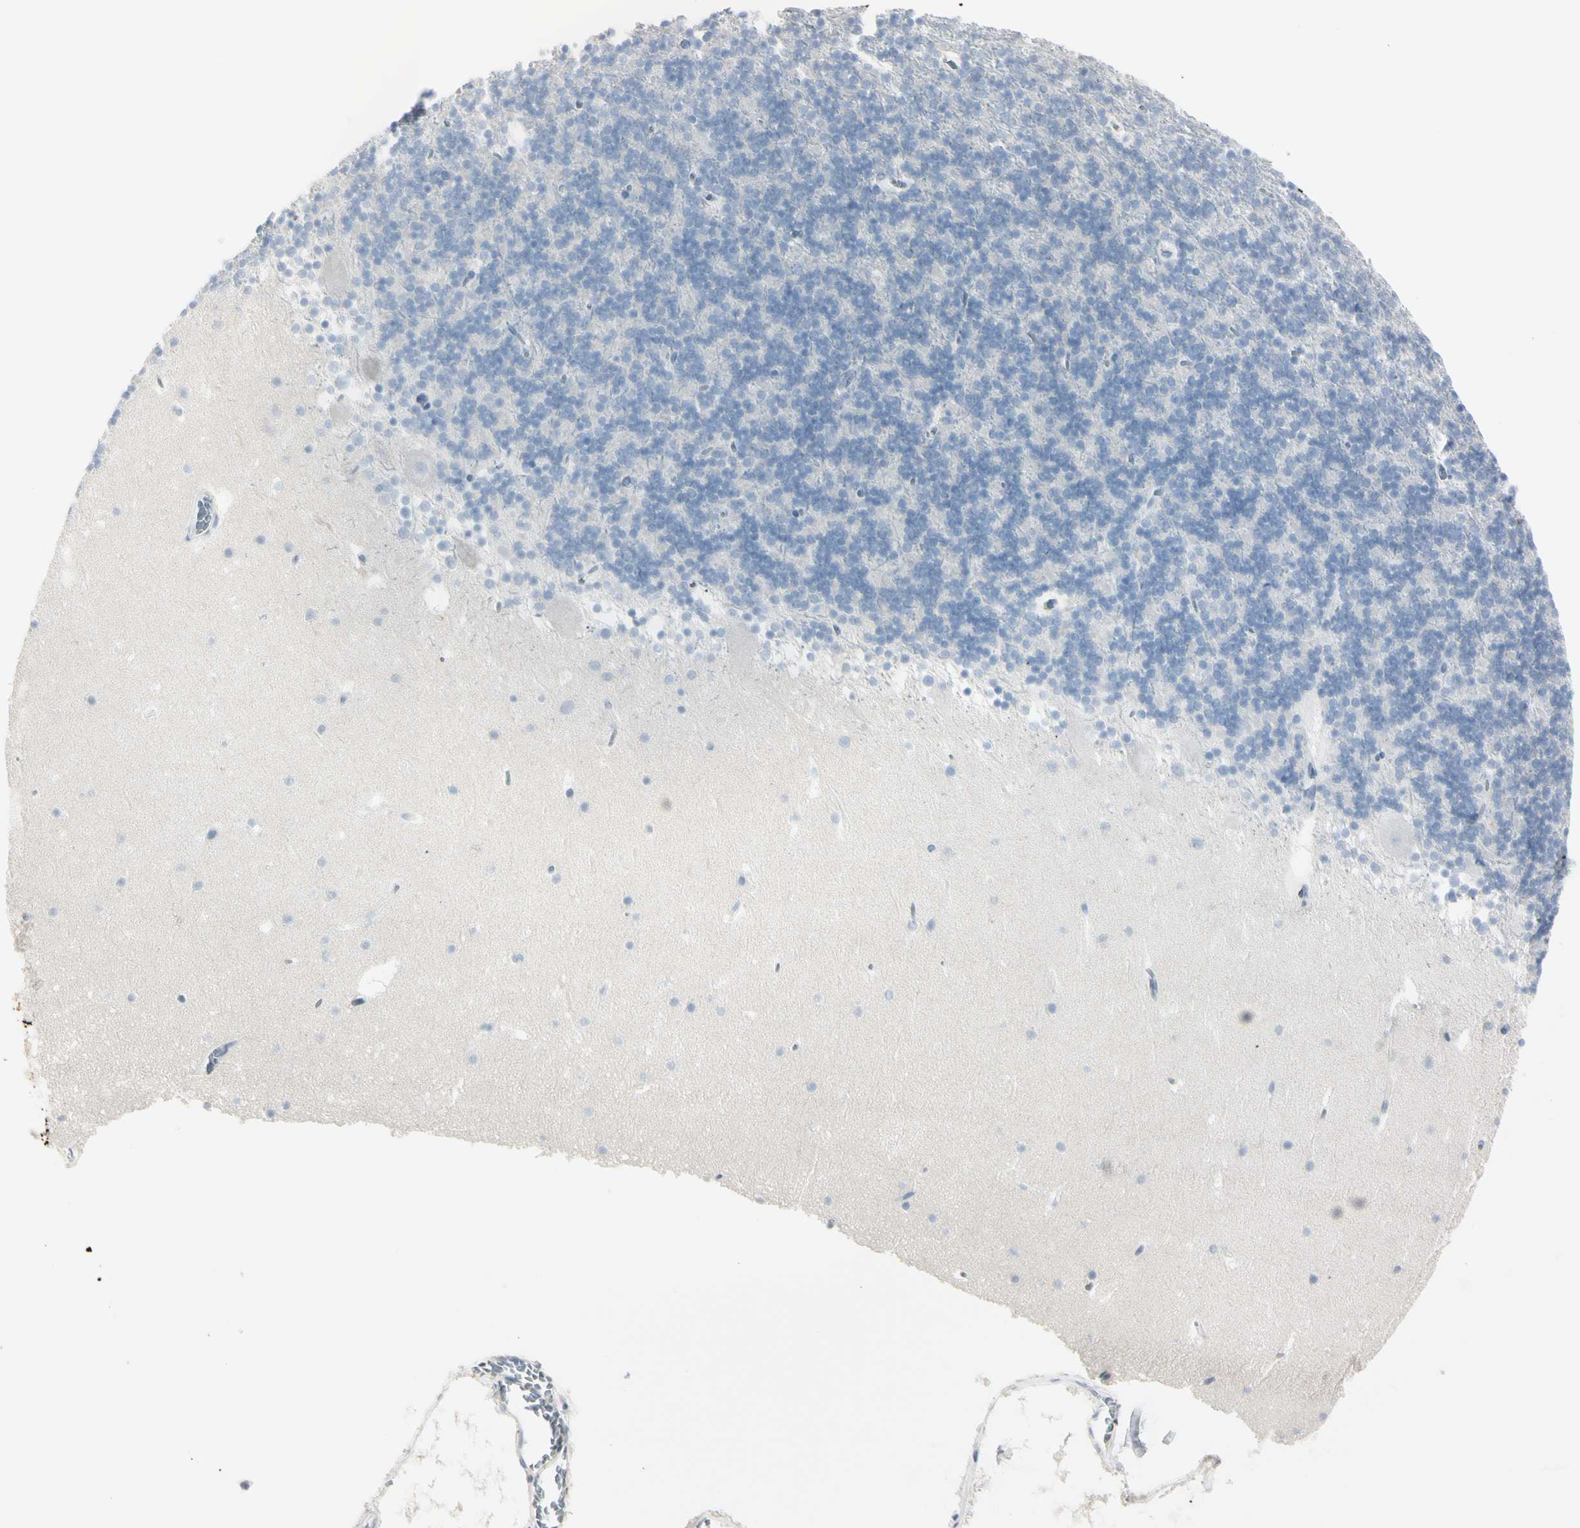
{"staining": {"intensity": "negative", "quantity": "none", "location": "none"}, "tissue": "cerebellum", "cell_type": "Cells in granular layer", "image_type": "normal", "snomed": [{"axis": "morphology", "description": "Normal tissue, NOS"}, {"axis": "topography", "description": "Cerebellum"}], "caption": "Image shows no protein positivity in cells in granular layer of benign cerebellum. (DAB immunohistochemistry (IHC), high magnification).", "gene": "PIP", "patient": {"sex": "male", "age": 45}}